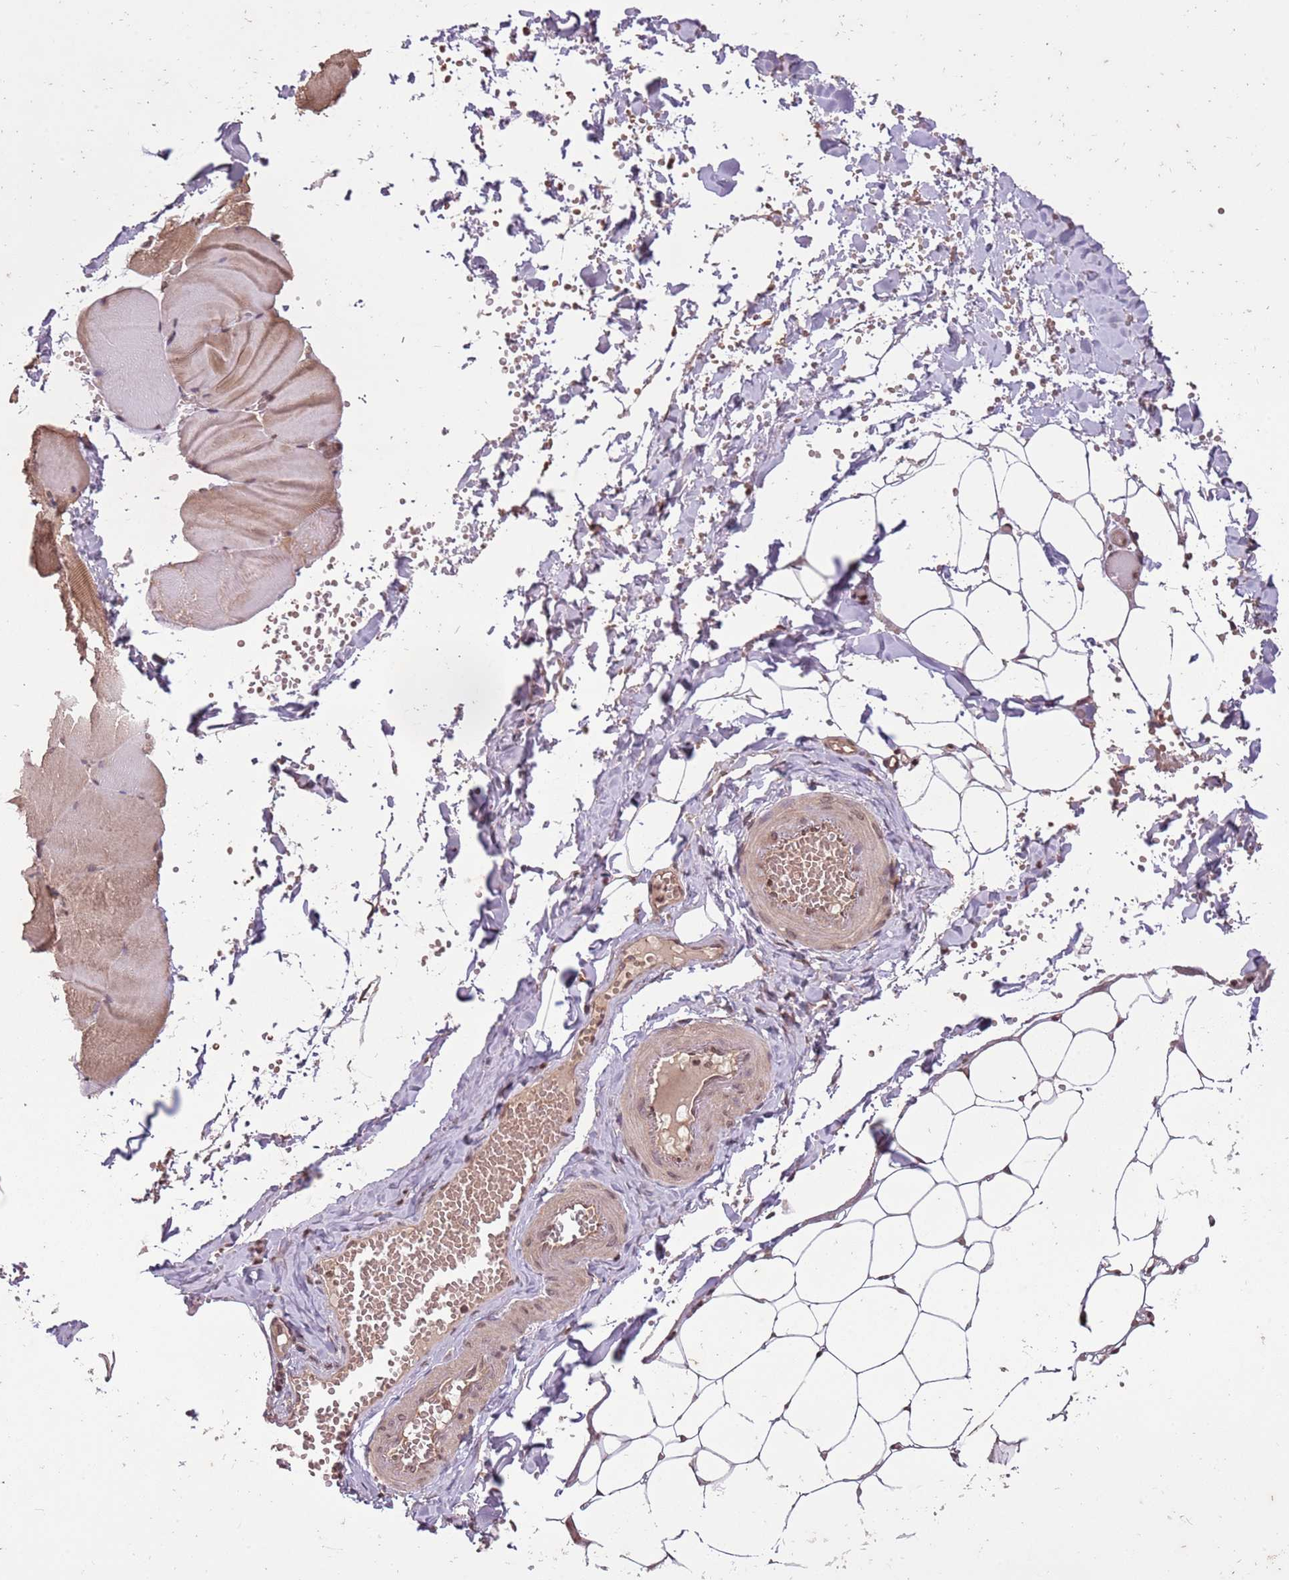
{"staining": {"intensity": "weak", "quantity": ">75%", "location": "cytoplasmic/membranous"}, "tissue": "adipose tissue", "cell_type": "Adipocytes", "image_type": "normal", "snomed": [{"axis": "morphology", "description": "Normal tissue, NOS"}, {"axis": "topography", "description": "Skeletal muscle"}, {"axis": "topography", "description": "Peripheral nerve tissue"}], "caption": "Immunohistochemical staining of benign human adipose tissue displays low levels of weak cytoplasmic/membranous staining in about >75% of adipocytes.", "gene": "CAPN9", "patient": {"sex": "female", "age": 55}}